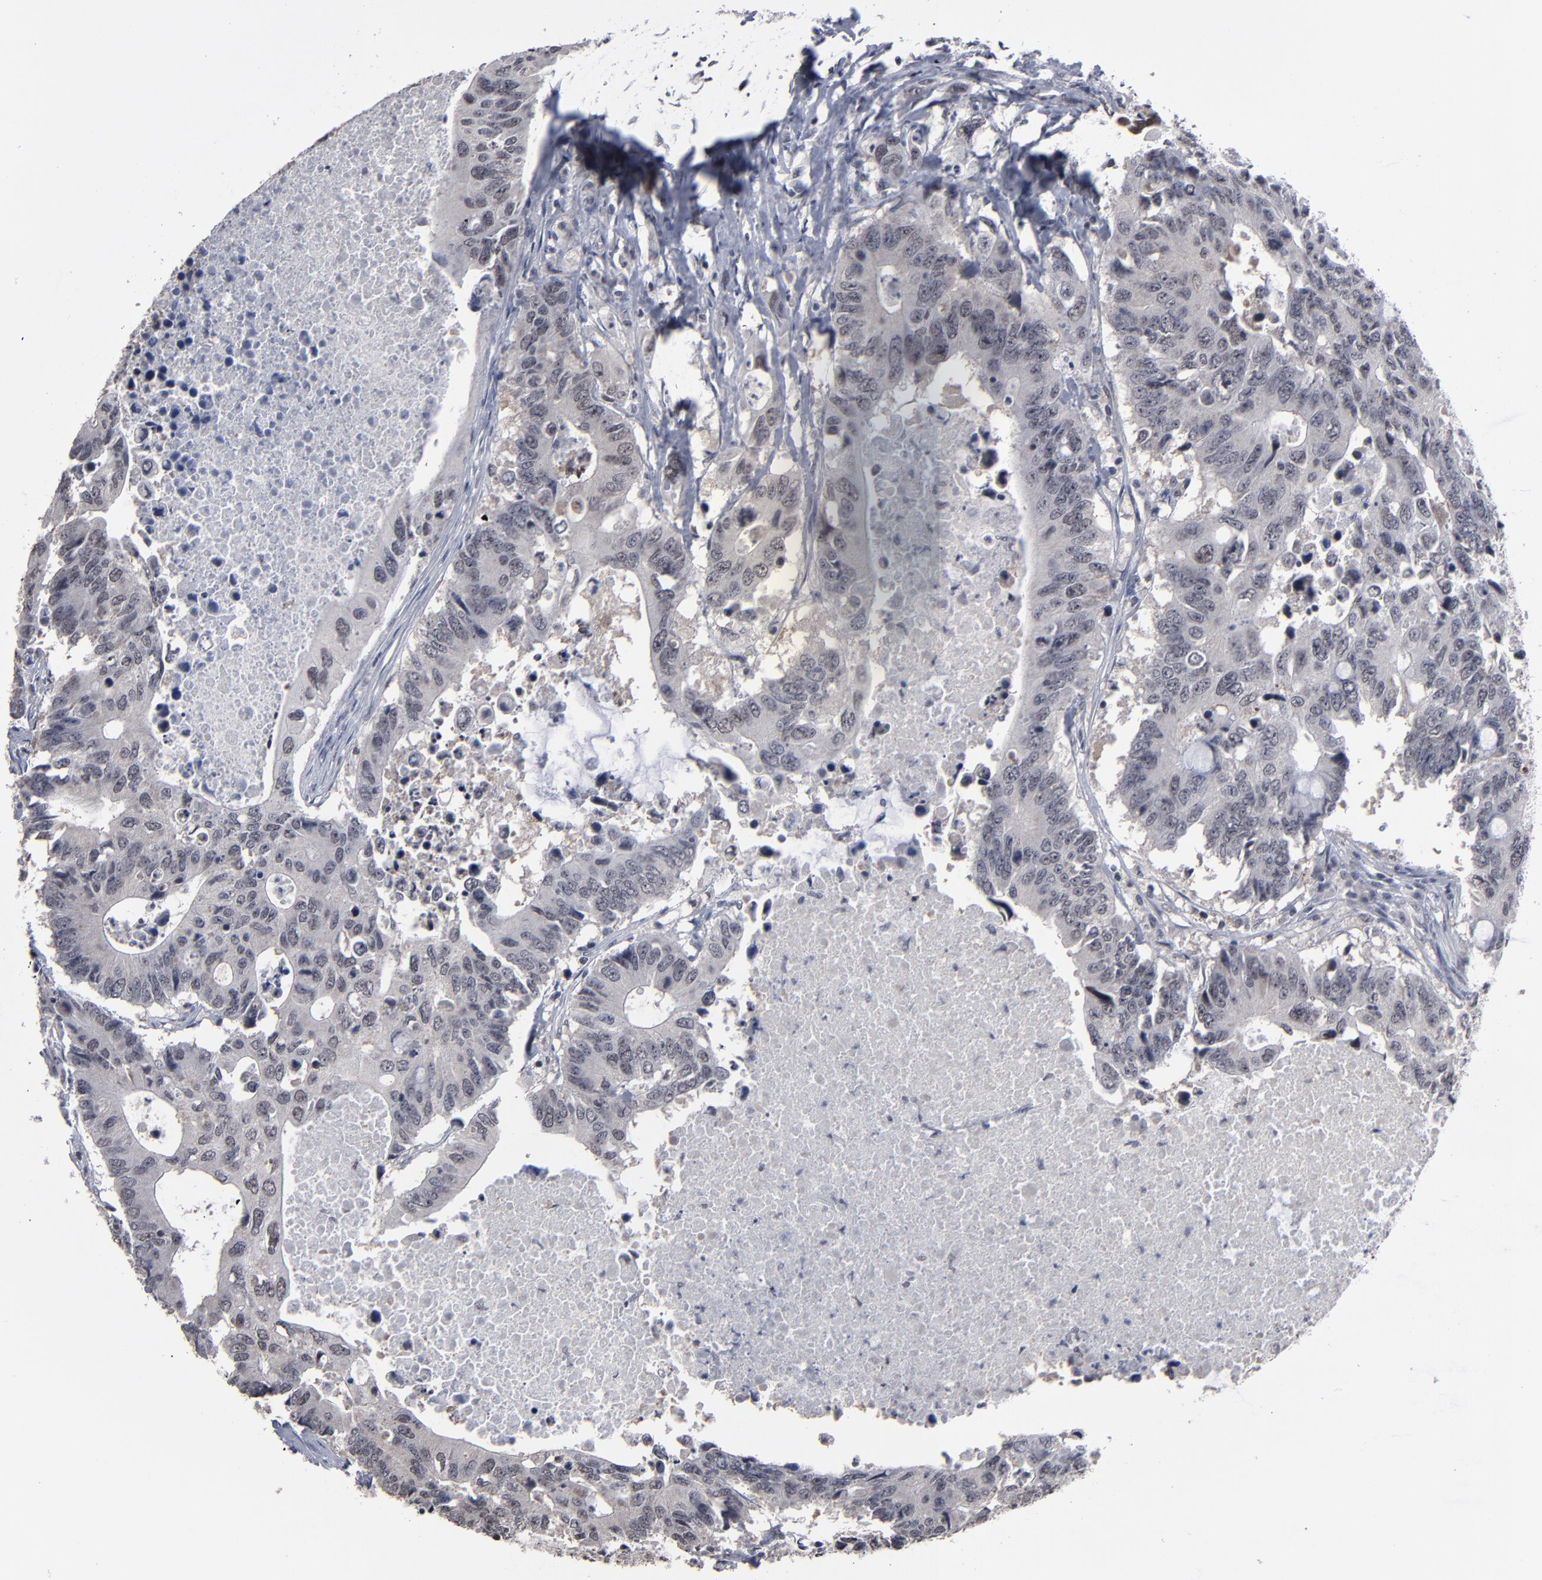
{"staining": {"intensity": "weak", "quantity": "<25%", "location": "nuclear"}, "tissue": "colorectal cancer", "cell_type": "Tumor cells", "image_type": "cancer", "snomed": [{"axis": "morphology", "description": "Adenocarcinoma, NOS"}, {"axis": "topography", "description": "Colon"}], "caption": "Adenocarcinoma (colorectal) stained for a protein using IHC shows no expression tumor cells.", "gene": "SSRP1", "patient": {"sex": "male", "age": 71}}